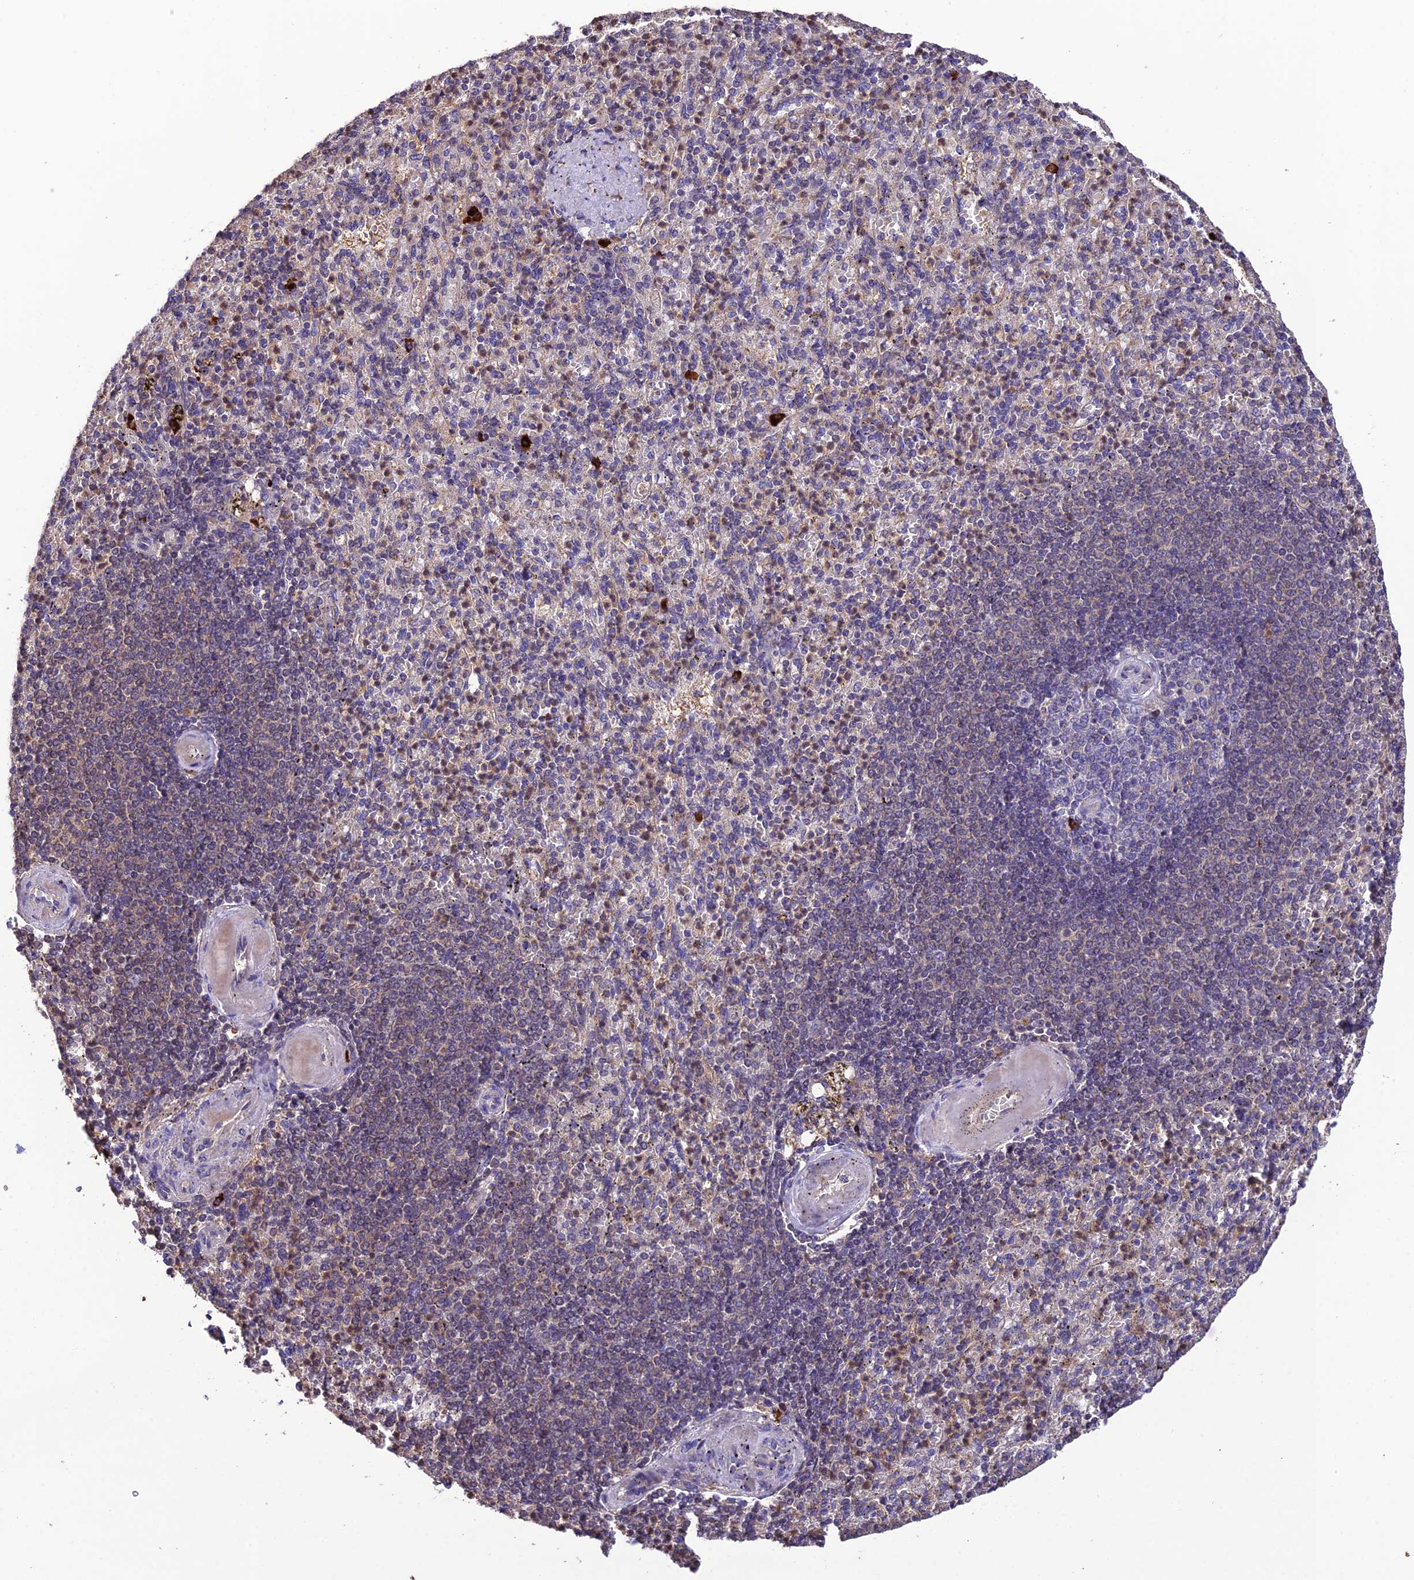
{"staining": {"intensity": "weak", "quantity": "<25%", "location": "cytoplasmic/membranous"}, "tissue": "spleen", "cell_type": "Cells in red pulp", "image_type": "normal", "snomed": [{"axis": "morphology", "description": "Normal tissue, NOS"}, {"axis": "topography", "description": "Spleen"}], "caption": "DAB (3,3'-diaminobenzidine) immunohistochemical staining of benign human spleen demonstrates no significant positivity in cells in red pulp. (DAB (3,3'-diaminobenzidine) immunohistochemistry (IHC) visualized using brightfield microscopy, high magnification).", "gene": "MIOS", "patient": {"sex": "female", "age": 74}}